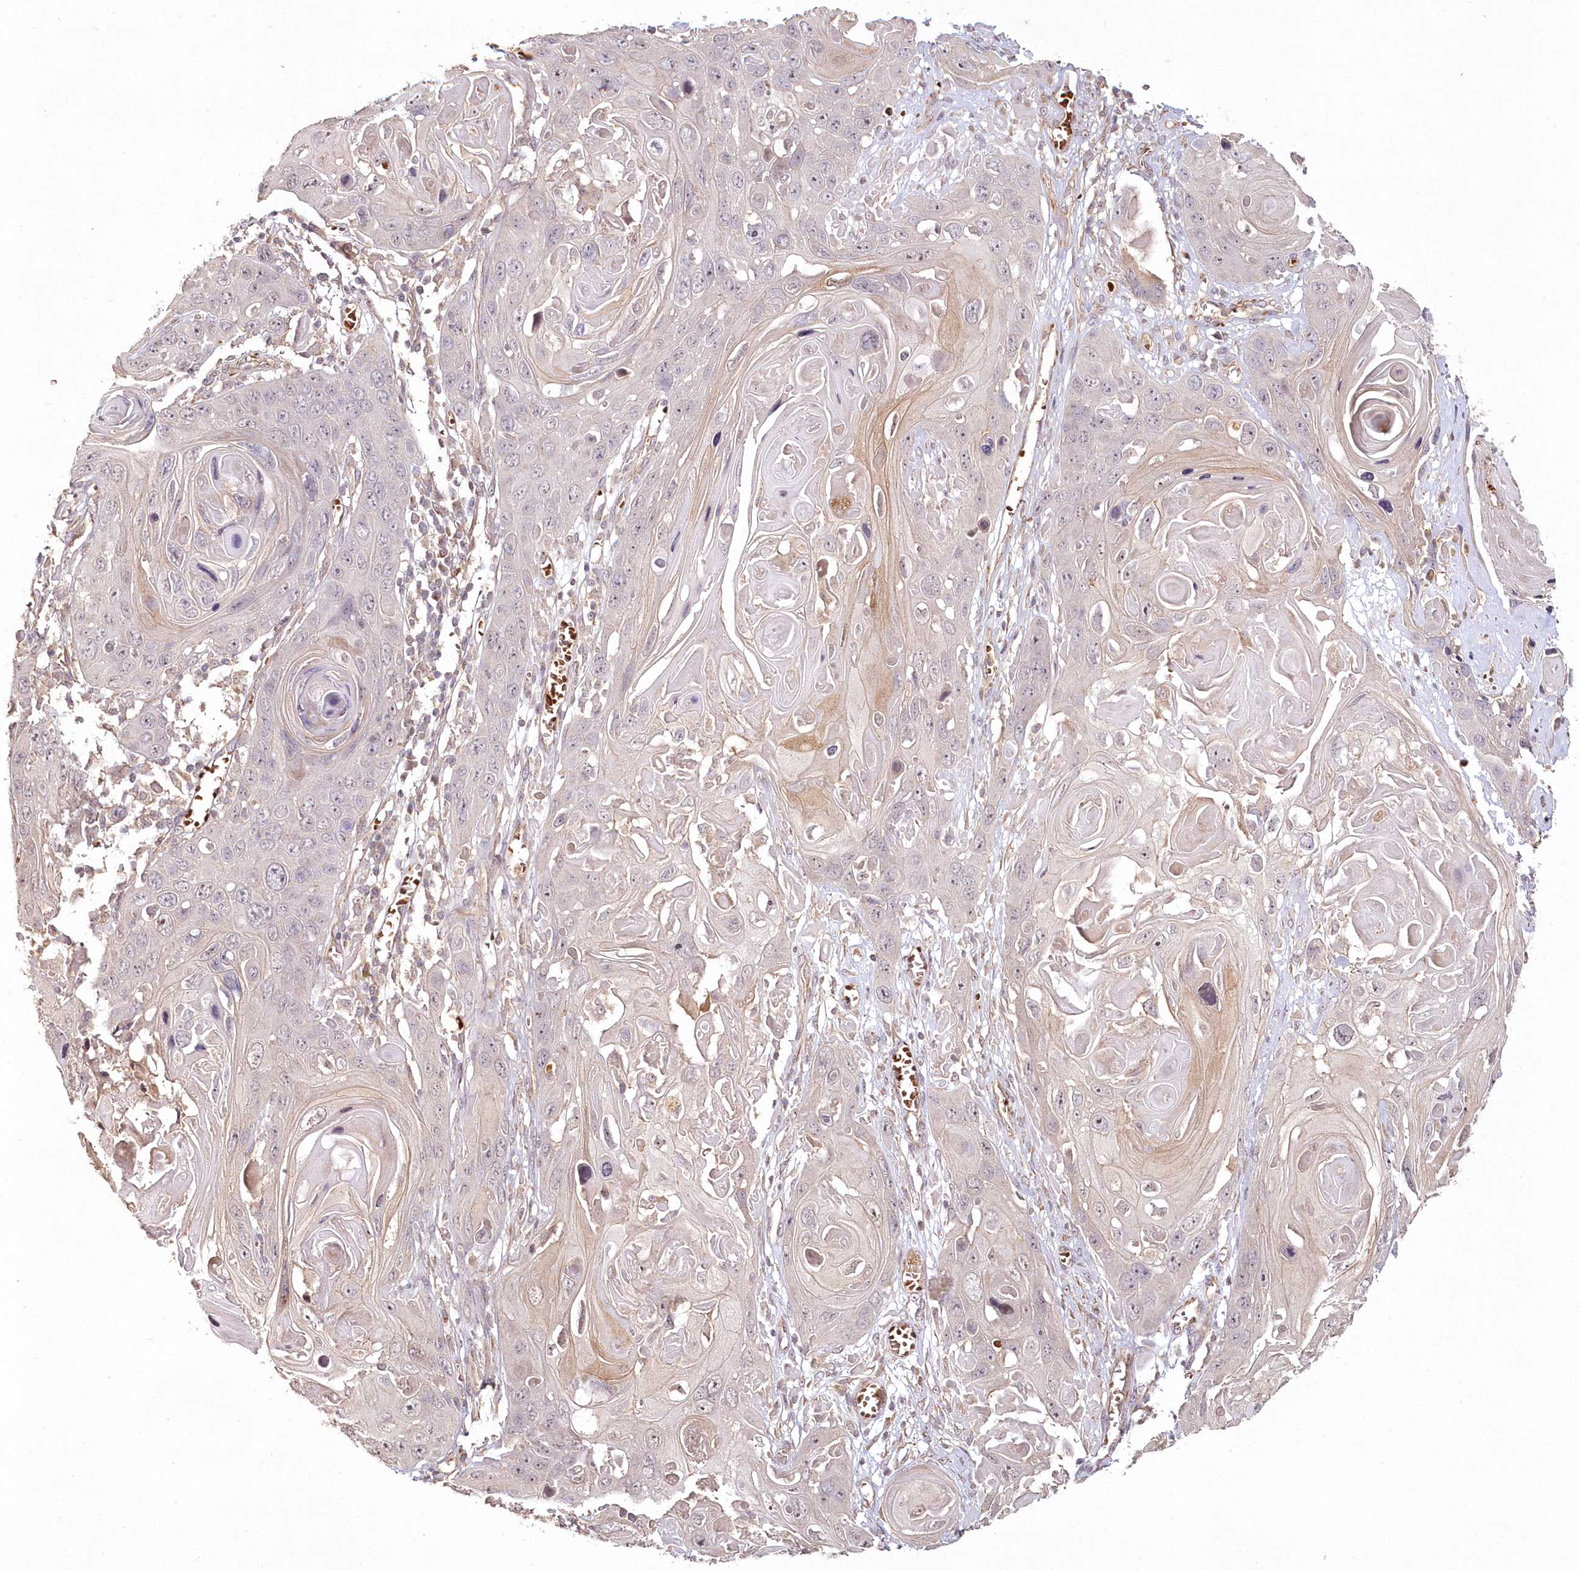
{"staining": {"intensity": "weak", "quantity": "<25%", "location": "cytoplasmic/membranous"}, "tissue": "skin cancer", "cell_type": "Tumor cells", "image_type": "cancer", "snomed": [{"axis": "morphology", "description": "Squamous cell carcinoma, NOS"}, {"axis": "topography", "description": "Skin"}], "caption": "Protein analysis of squamous cell carcinoma (skin) demonstrates no significant staining in tumor cells.", "gene": "HYCC2", "patient": {"sex": "male", "age": 55}}